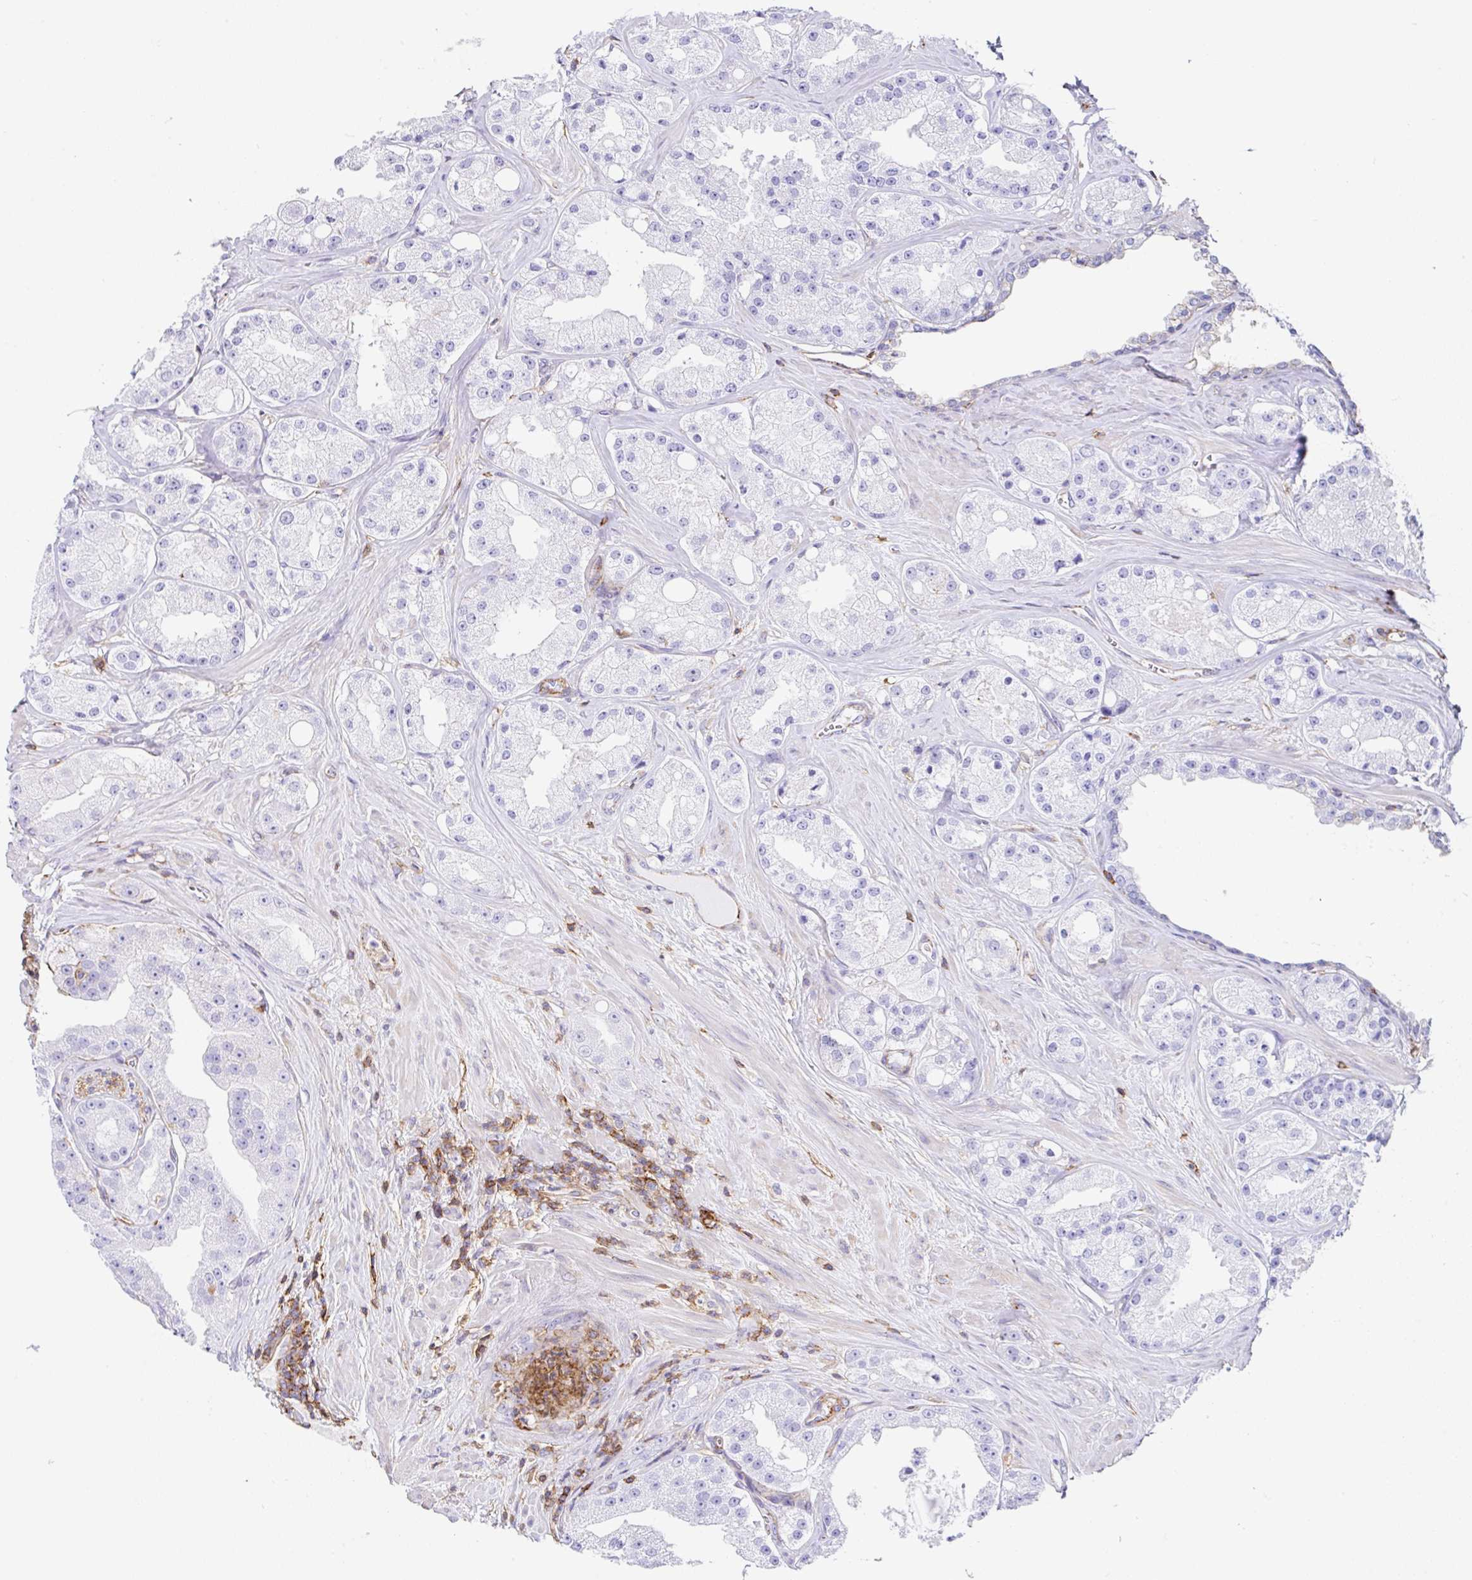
{"staining": {"intensity": "negative", "quantity": "none", "location": "none"}, "tissue": "prostate cancer", "cell_type": "Tumor cells", "image_type": "cancer", "snomed": [{"axis": "morphology", "description": "Adenocarcinoma, High grade"}, {"axis": "topography", "description": "Prostate"}], "caption": "Immunohistochemistry (IHC) image of neoplastic tissue: human prostate adenocarcinoma (high-grade) stained with DAB (3,3'-diaminobenzidine) displays no significant protein positivity in tumor cells. The staining is performed using DAB (3,3'-diaminobenzidine) brown chromogen with nuclei counter-stained in using hematoxylin.", "gene": "MTTP", "patient": {"sex": "male", "age": 66}}